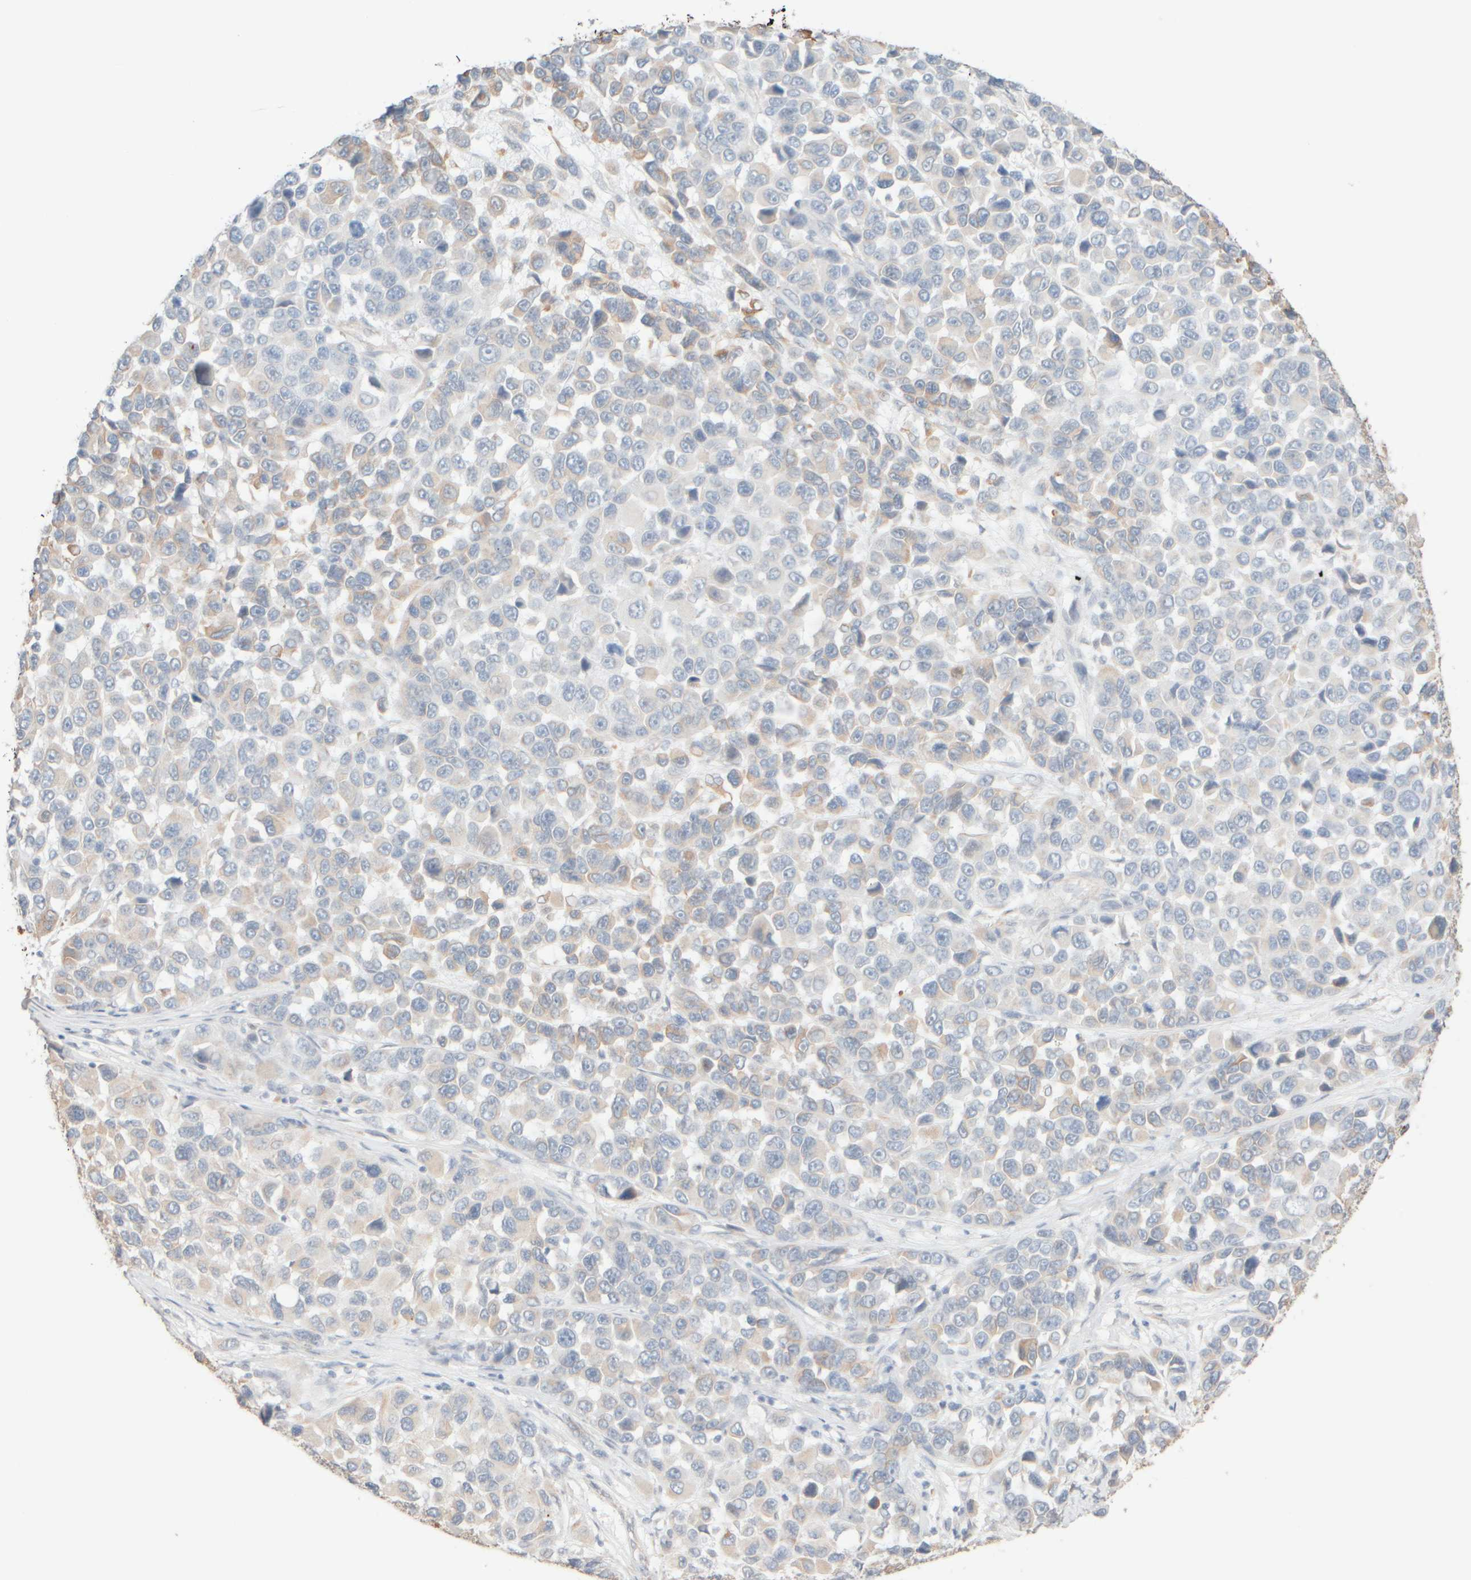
{"staining": {"intensity": "weak", "quantity": "25%-75%", "location": "cytoplasmic/membranous"}, "tissue": "melanoma", "cell_type": "Tumor cells", "image_type": "cancer", "snomed": [{"axis": "morphology", "description": "Malignant melanoma, NOS"}, {"axis": "topography", "description": "Skin"}], "caption": "Protein expression analysis of human malignant melanoma reveals weak cytoplasmic/membranous expression in approximately 25%-75% of tumor cells. (DAB (3,3'-diaminobenzidine) IHC with brightfield microscopy, high magnification).", "gene": "KRT15", "patient": {"sex": "male", "age": 53}}